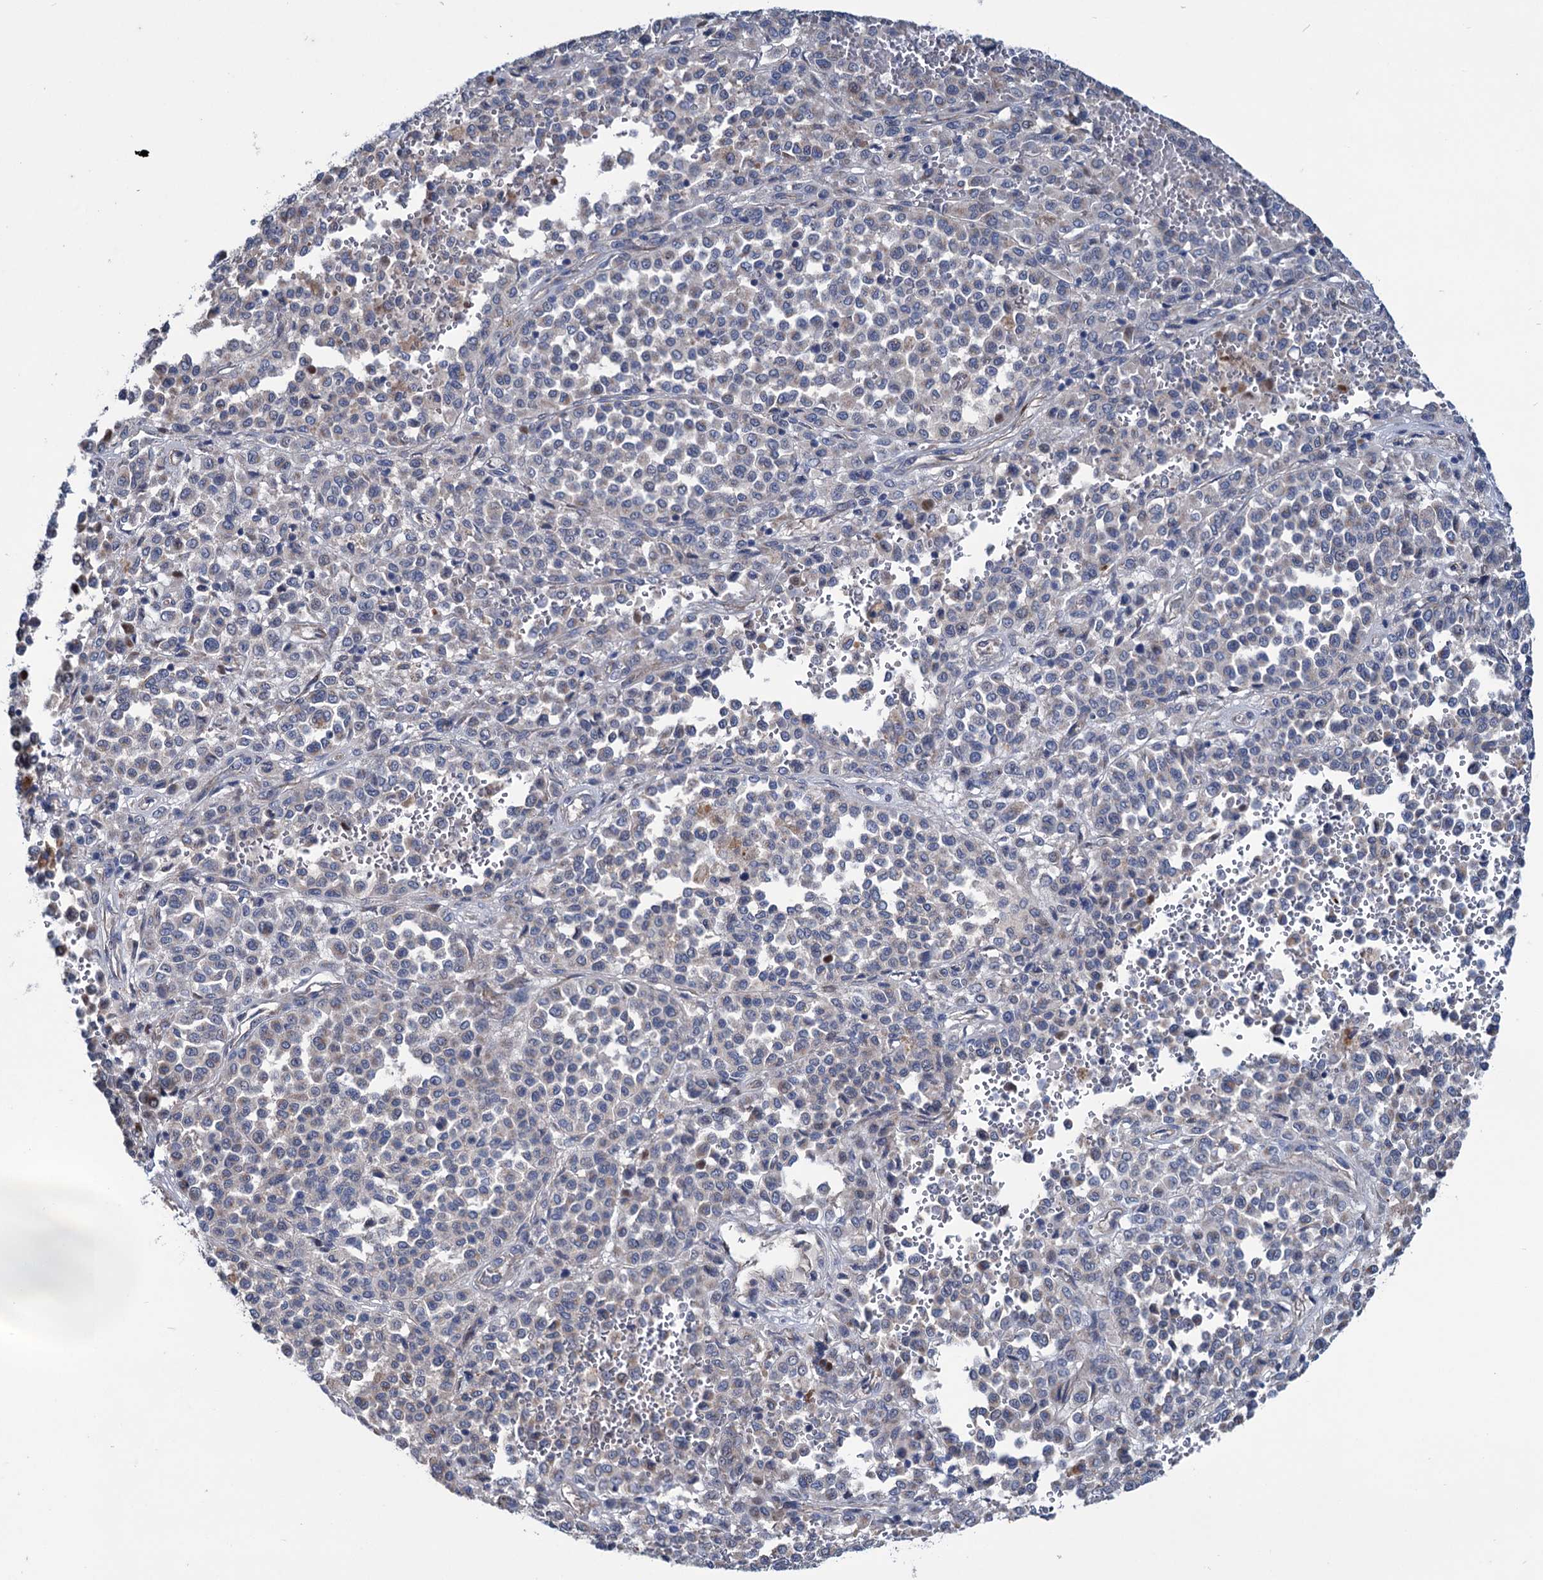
{"staining": {"intensity": "negative", "quantity": "none", "location": "none"}, "tissue": "melanoma", "cell_type": "Tumor cells", "image_type": "cancer", "snomed": [{"axis": "morphology", "description": "Malignant melanoma, Metastatic site"}, {"axis": "topography", "description": "Pancreas"}], "caption": "This is an immunohistochemistry histopathology image of human malignant melanoma (metastatic site). There is no staining in tumor cells.", "gene": "EYA4", "patient": {"sex": "female", "age": 30}}